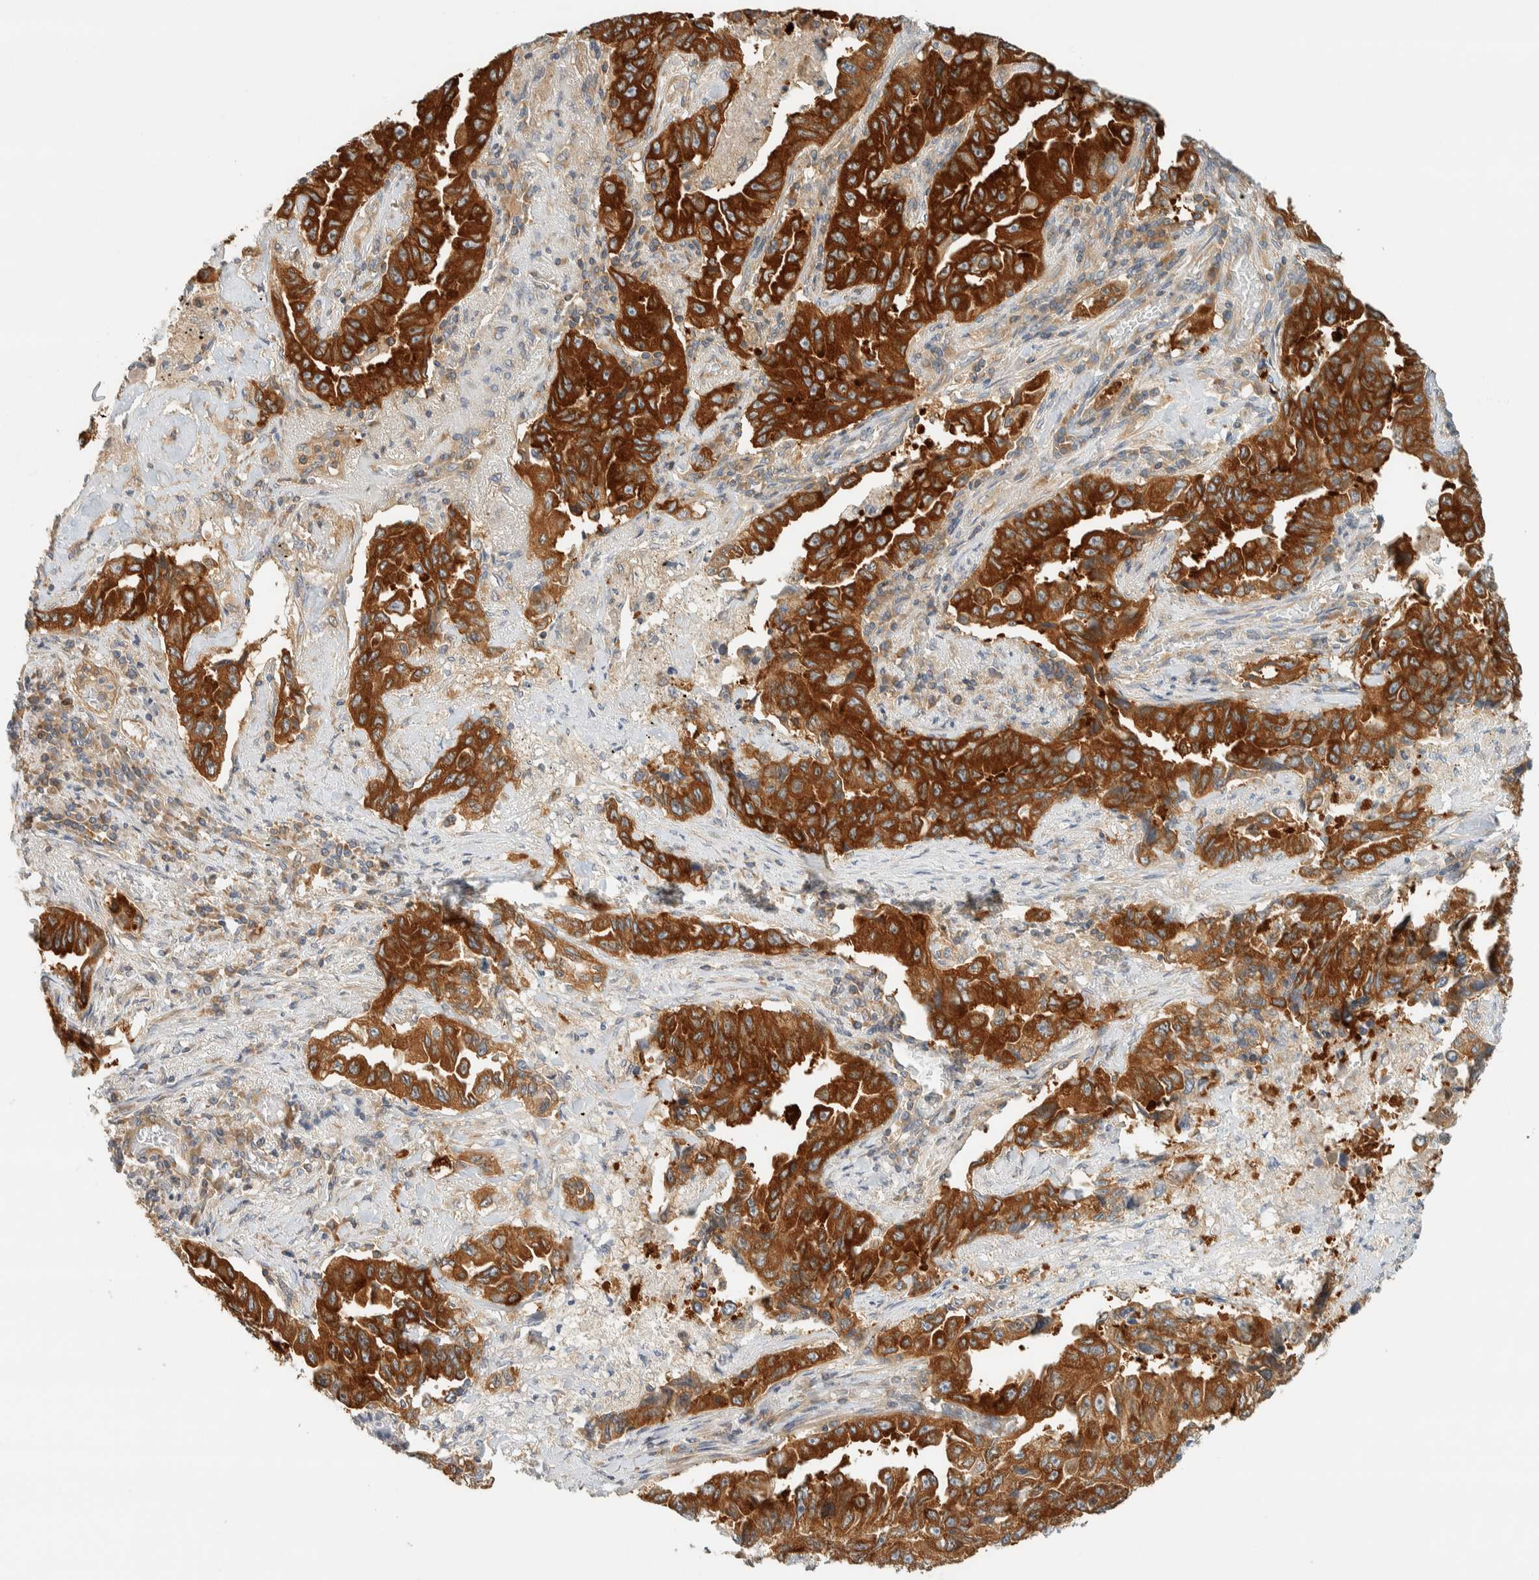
{"staining": {"intensity": "strong", "quantity": ">75%", "location": "cytoplasmic/membranous"}, "tissue": "lung cancer", "cell_type": "Tumor cells", "image_type": "cancer", "snomed": [{"axis": "morphology", "description": "Adenocarcinoma, NOS"}, {"axis": "topography", "description": "Lung"}], "caption": "Strong cytoplasmic/membranous protein expression is seen in about >75% of tumor cells in lung cancer.", "gene": "ARFGEF1", "patient": {"sex": "female", "age": 51}}